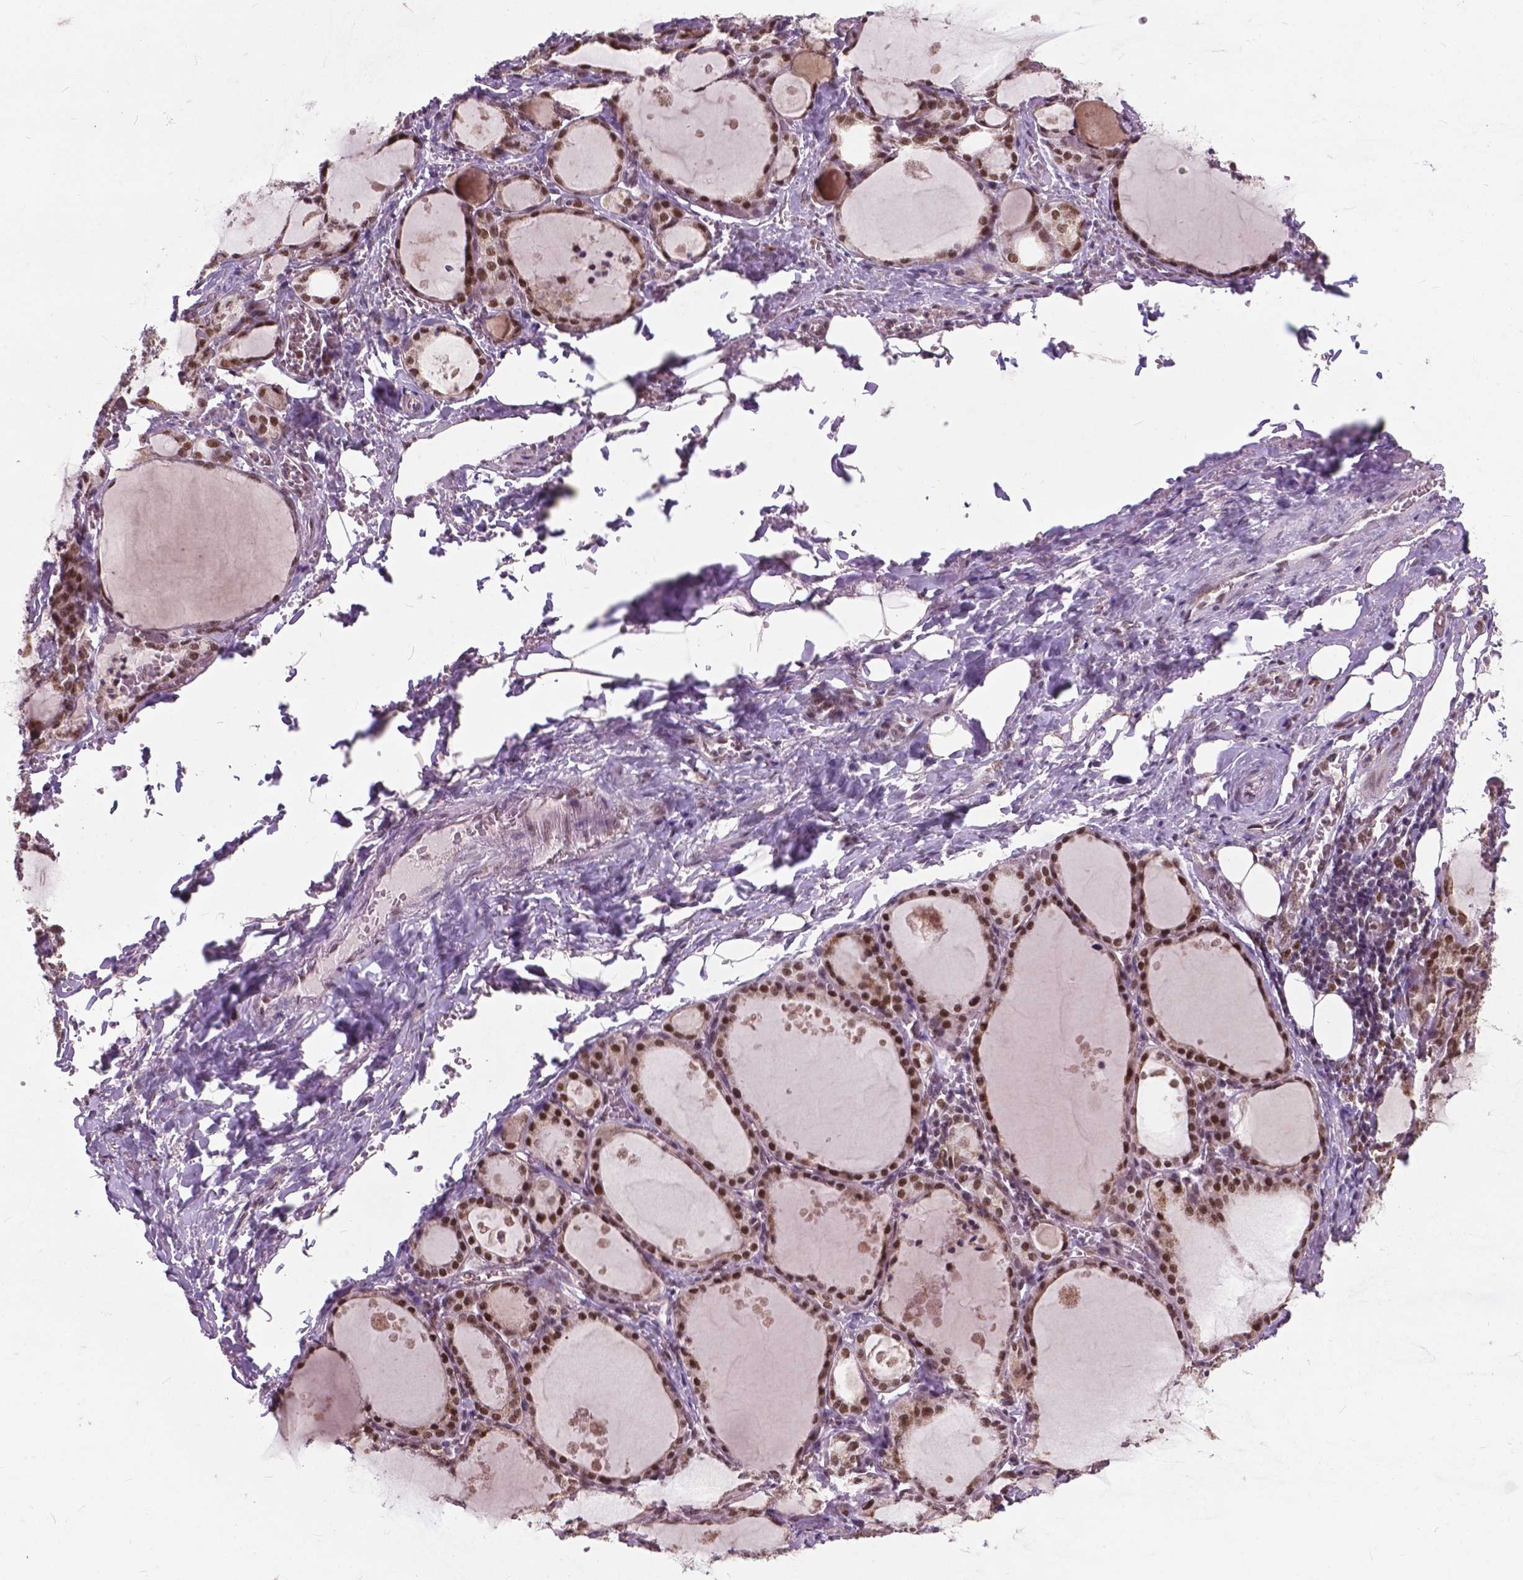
{"staining": {"intensity": "strong", "quantity": ">75%", "location": "nuclear"}, "tissue": "thyroid gland", "cell_type": "Glandular cells", "image_type": "normal", "snomed": [{"axis": "morphology", "description": "Normal tissue, NOS"}, {"axis": "topography", "description": "Thyroid gland"}], "caption": "Immunohistochemical staining of benign human thyroid gland demonstrates >75% levels of strong nuclear protein positivity in approximately >75% of glandular cells.", "gene": "MSH2", "patient": {"sex": "male", "age": 68}}